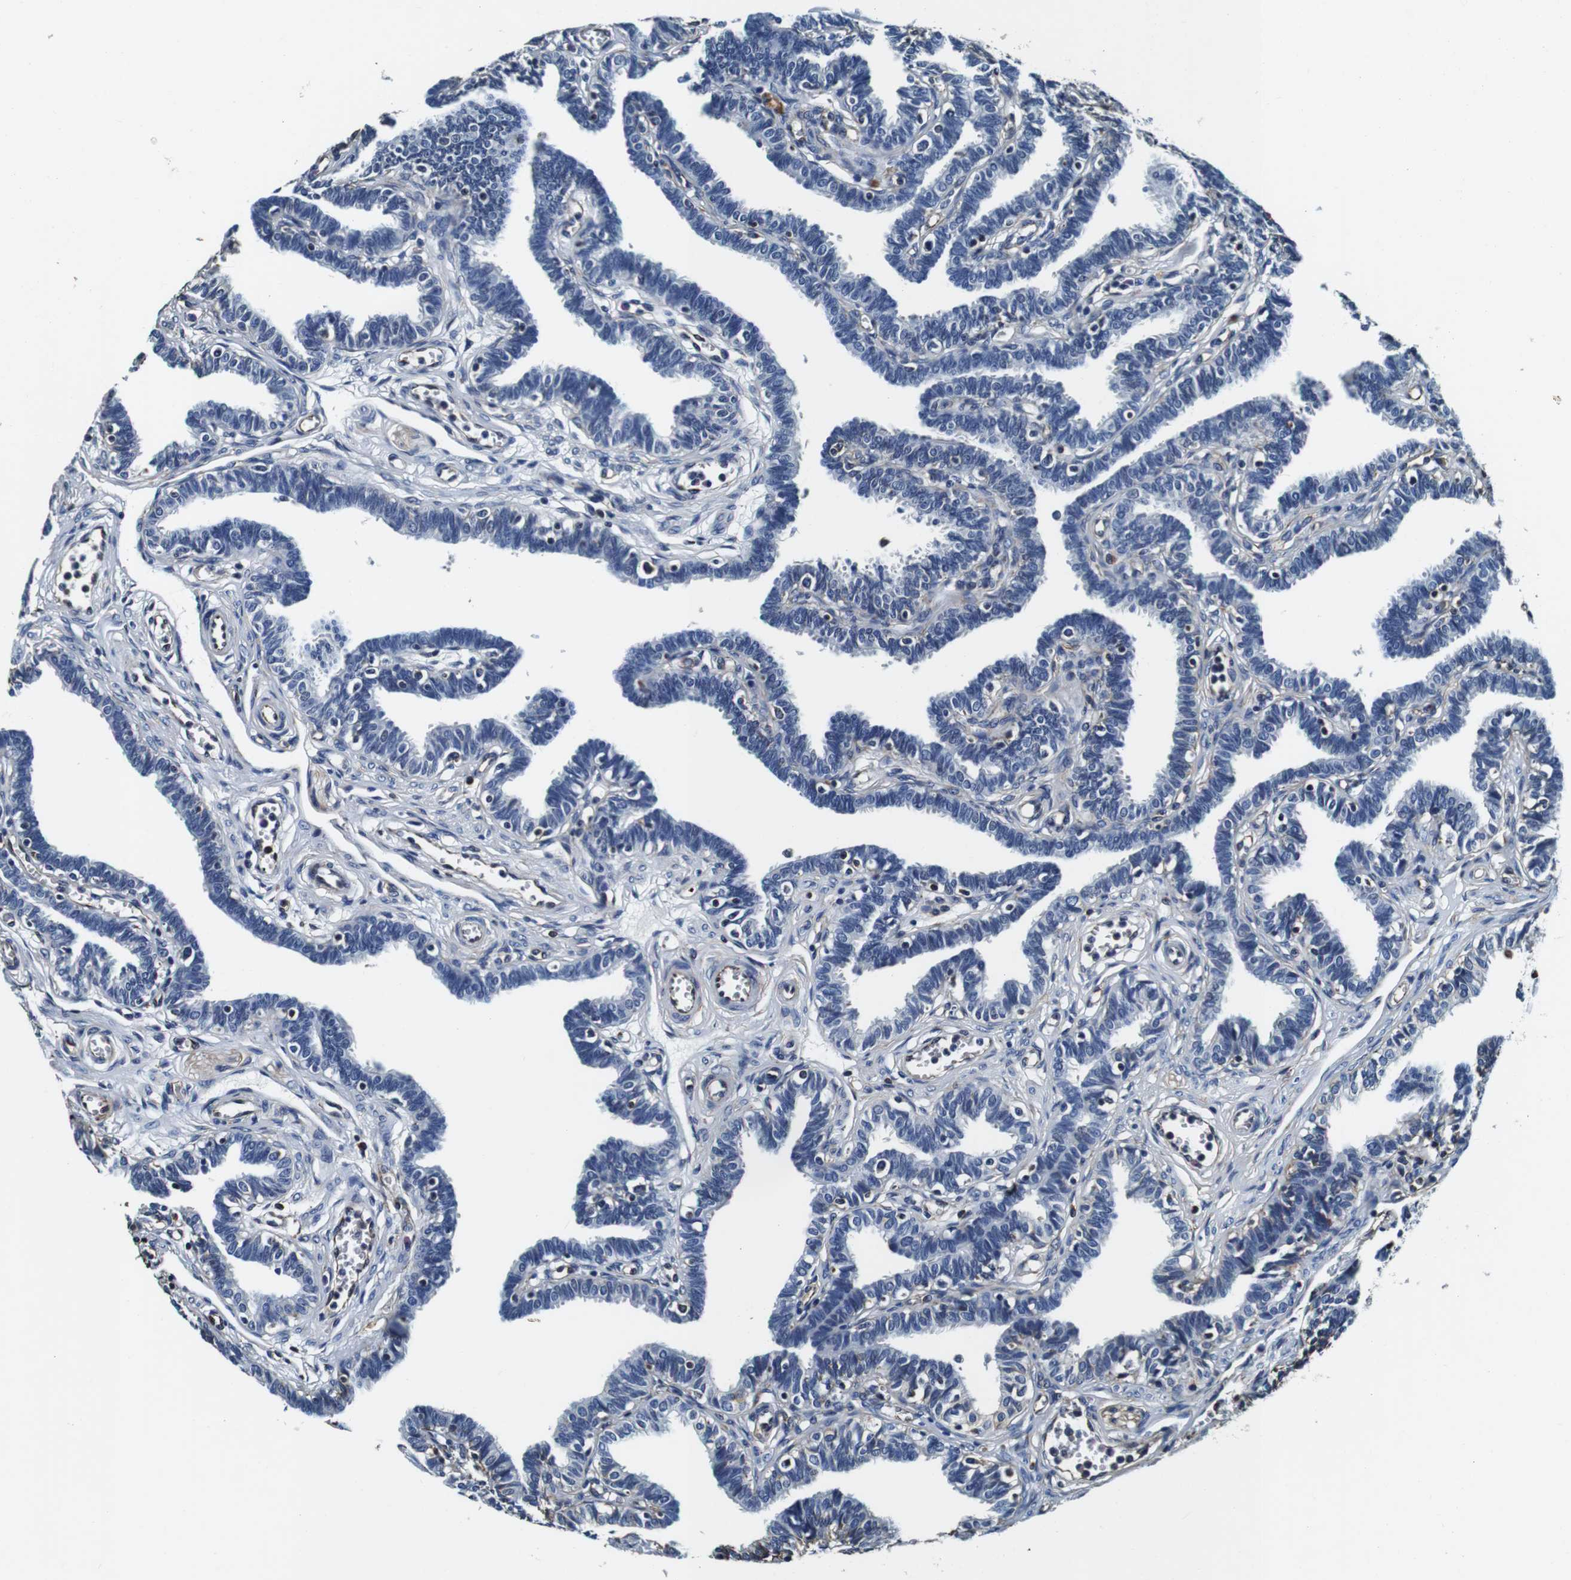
{"staining": {"intensity": "negative", "quantity": "none", "location": "none"}, "tissue": "fallopian tube", "cell_type": "Glandular cells", "image_type": "normal", "snomed": [{"axis": "morphology", "description": "Normal tissue, NOS"}, {"axis": "topography", "description": "Fallopian tube"}, {"axis": "topography", "description": "Ovary"}], "caption": "This photomicrograph is of benign fallopian tube stained with immunohistochemistry to label a protein in brown with the nuclei are counter-stained blue. There is no staining in glandular cells.", "gene": "GJE1", "patient": {"sex": "female", "age": 23}}